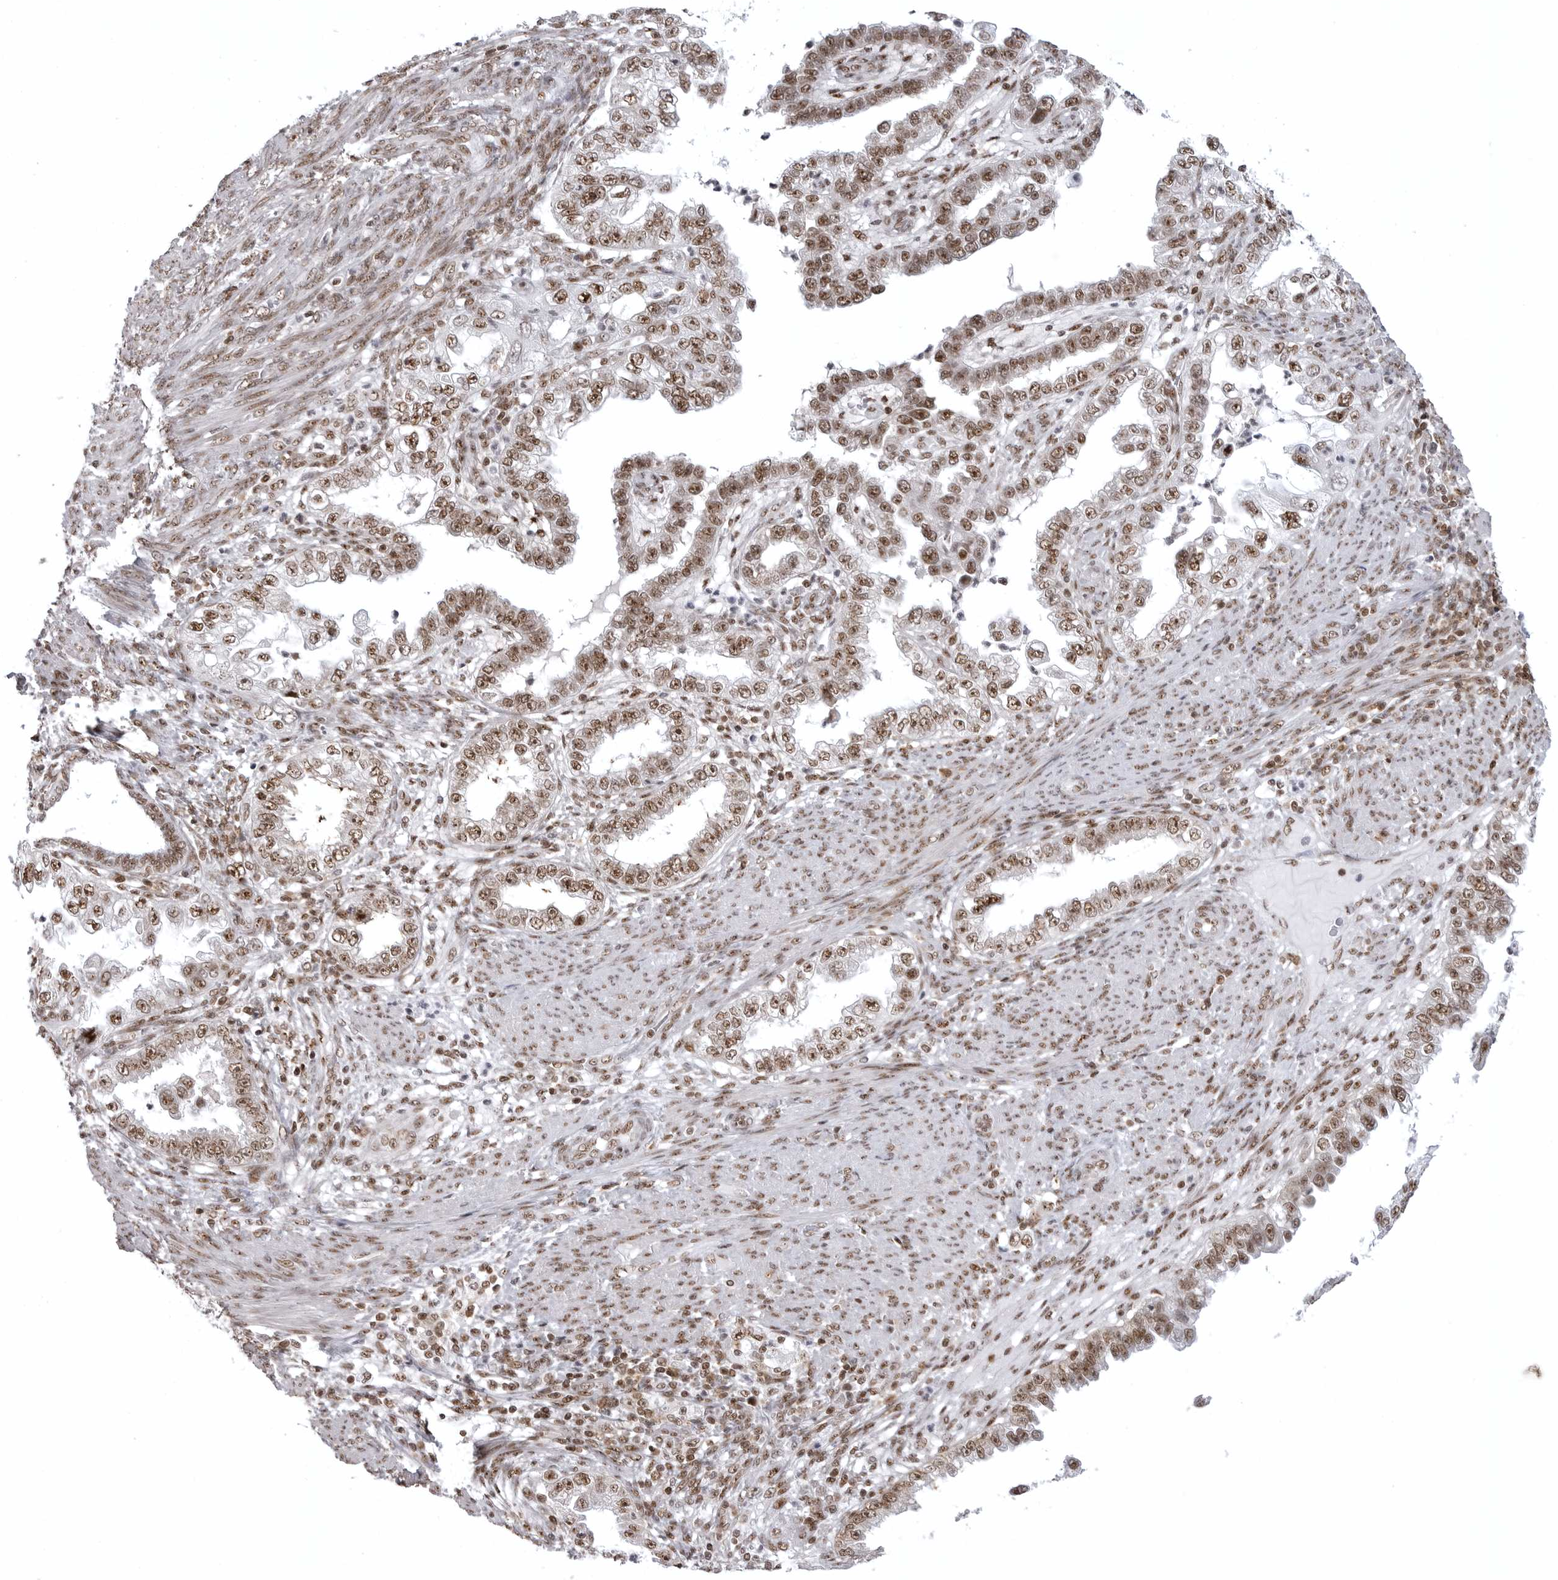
{"staining": {"intensity": "moderate", "quantity": ">75%", "location": "nuclear"}, "tissue": "endometrial cancer", "cell_type": "Tumor cells", "image_type": "cancer", "snomed": [{"axis": "morphology", "description": "Adenocarcinoma, NOS"}, {"axis": "topography", "description": "Endometrium"}], "caption": "A brown stain highlights moderate nuclear staining of a protein in human adenocarcinoma (endometrial) tumor cells.", "gene": "WRAP53", "patient": {"sex": "female", "age": 85}}